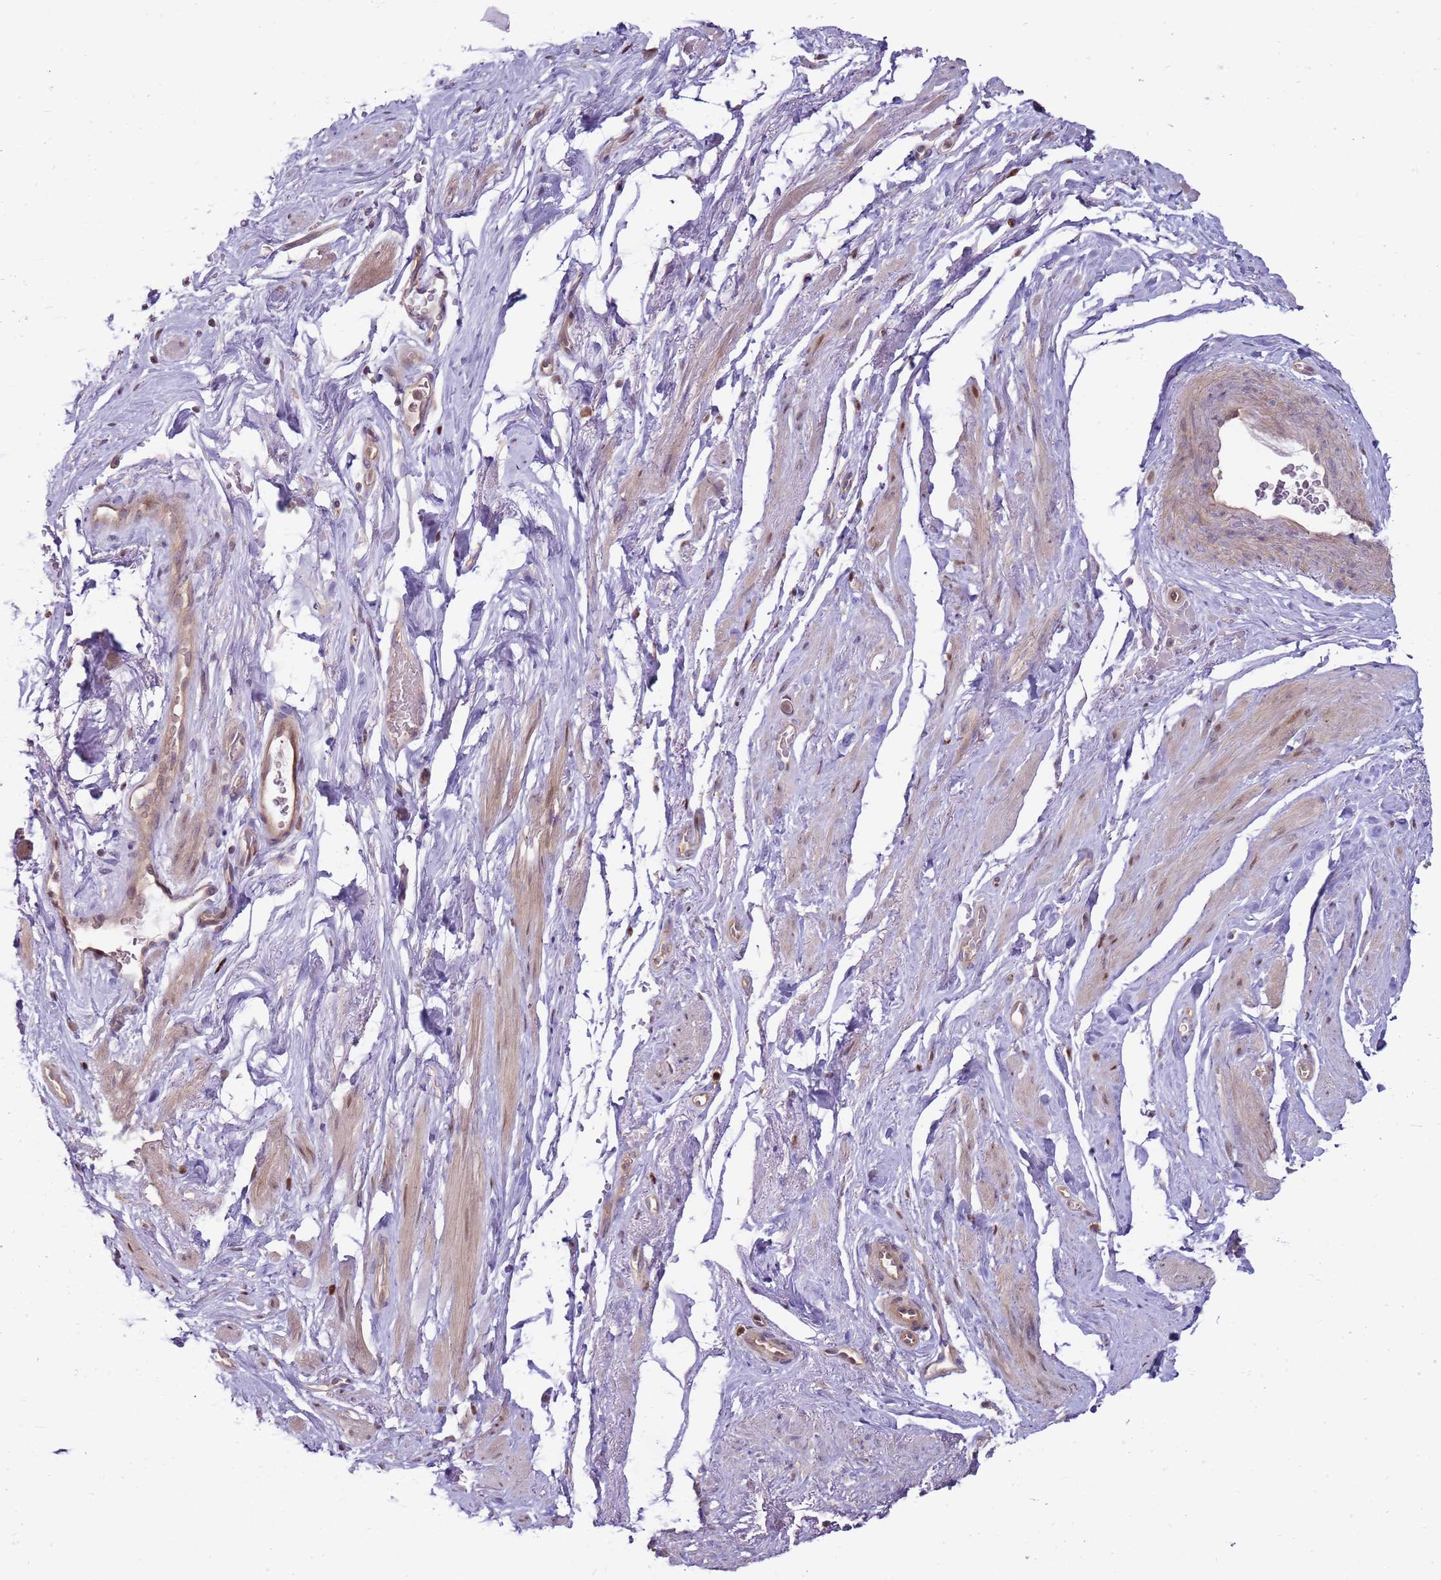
{"staining": {"intensity": "moderate", "quantity": "25%-75%", "location": "nuclear"}, "tissue": "smooth muscle", "cell_type": "Smooth muscle cells", "image_type": "normal", "snomed": [{"axis": "morphology", "description": "Normal tissue, NOS"}, {"axis": "topography", "description": "Smooth muscle"}, {"axis": "topography", "description": "Peripheral nerve tissue"}], "caption": "Protein positivity by immunohistochemistry demonstrates moderate nuclear staining in about 25%-75% of smooth muscle cells in normal smooth muscle.", "gene": "GSTO2", "patient": {"sex": "male", "age": 69}}